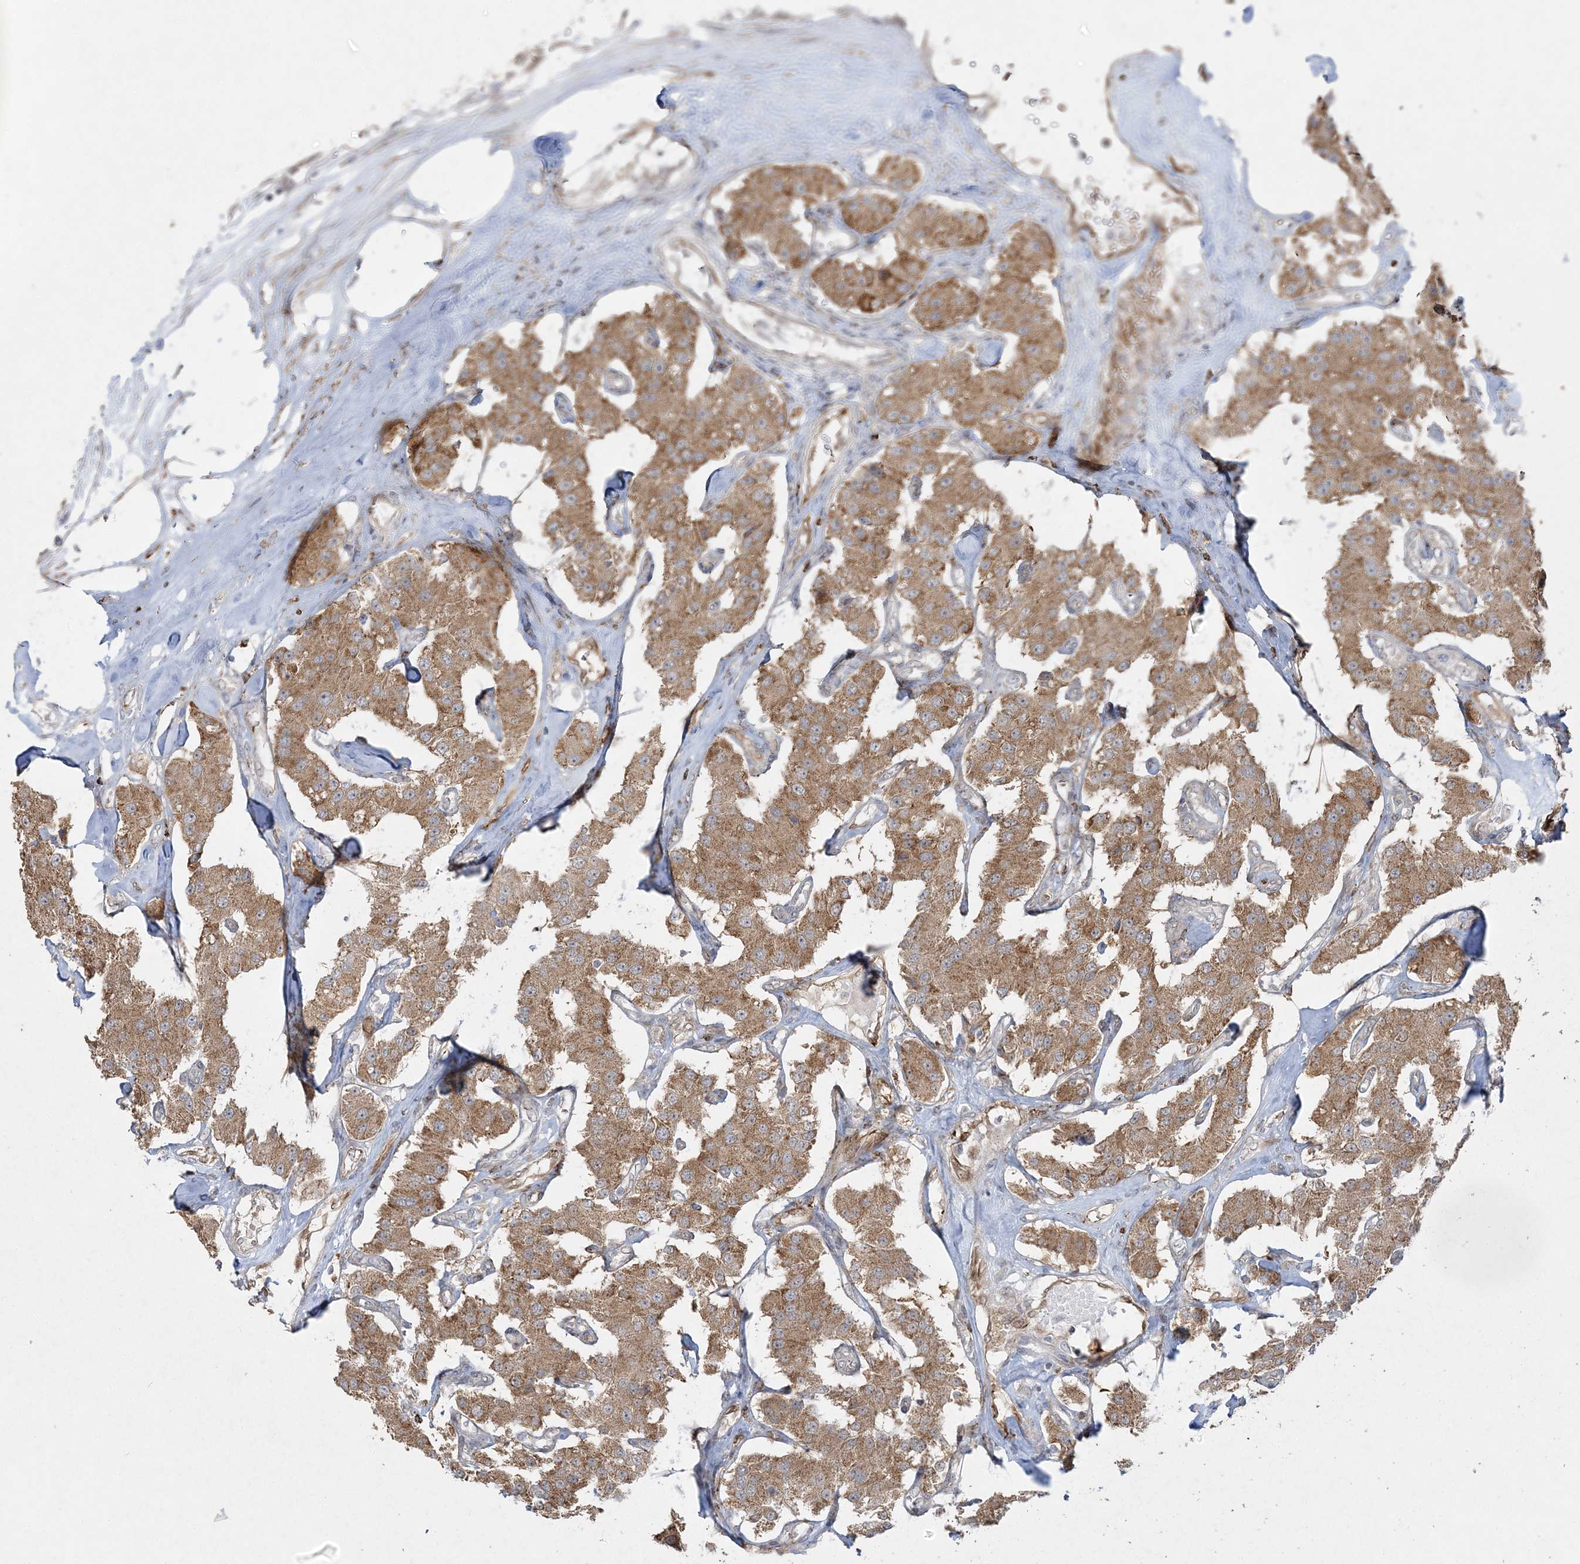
{"staining": {"intensity": "moderate", "quantity": ">75%", "location": "cytoplasmic/membranous"}, "tissue": "carcinoid", "cell_type": "Tumor cells", "image_type": "cancer", "snomed": [{"axis": "morphology", "description": "Carcinoid, malignant, NOS"}, {"axis": "topography", "description": "Pancreas"}], "caption": "Immunohistochemistry of carcinoid (malignant) reveals medium levels of moderate cytoplasmic/membranous staining in approximately >75% of tumor cells.", "gene": "INPP1", "patient": {"sex": "male", "age": 41}}